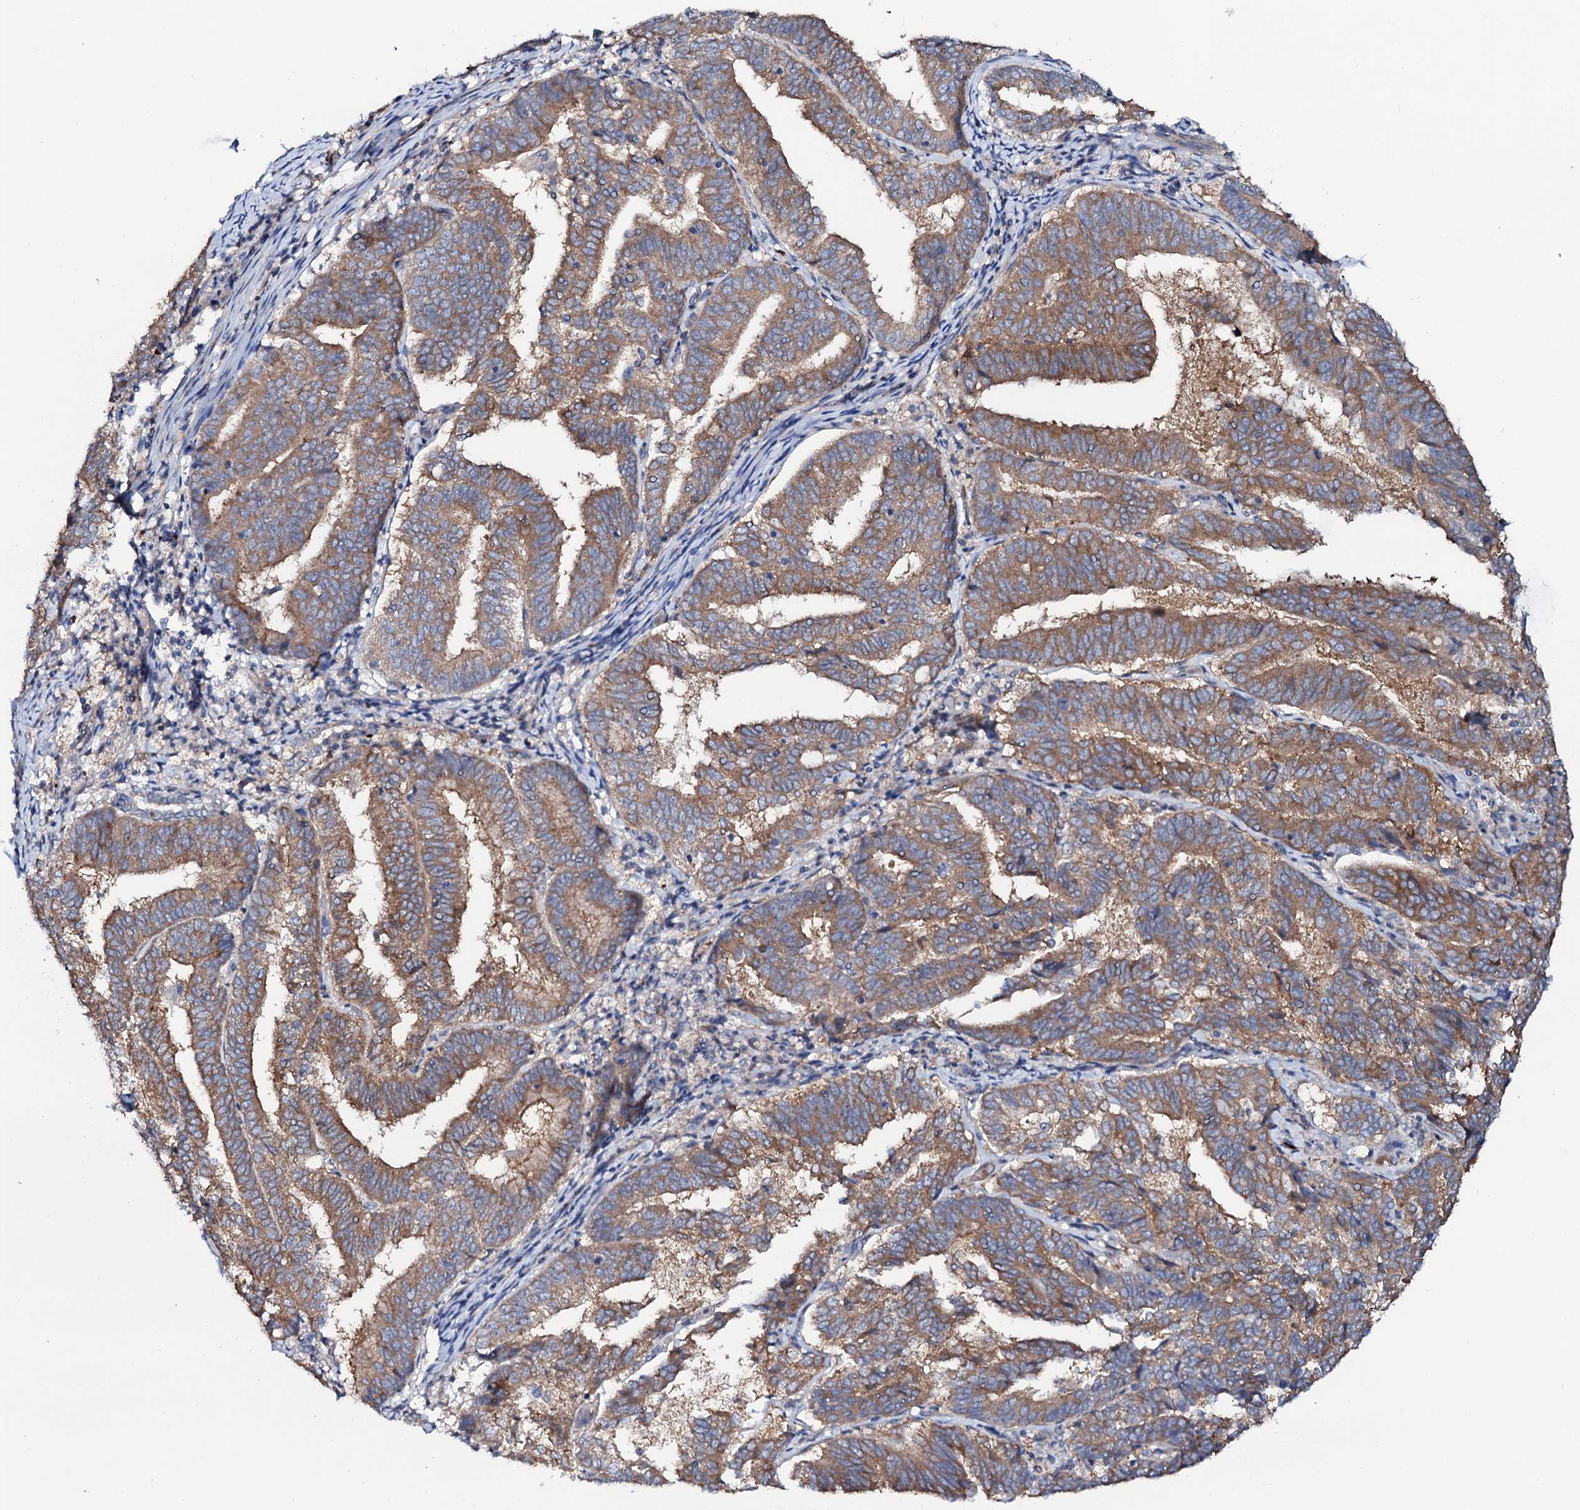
{"staining": {"intensity": "moderate", "quantity": ">75%", "location": "cytoplasmic/membranous"}, "tissue": "endometrial cancer", "cell_type": "Tumor cells", "image_type": "cancer", "snomed": [{"axis": "morphology", "description": "Adenocarcinoma, NOS"}, {"axis": "topography", "description": "Endometrium"}], "caption": "Adenocarcinoma (endometrial) stained for a protein (brown) shows moderate cytoplasmic/membranous positive staining in about >75% of tumor cells.", "gene": "COG6", "patient": {"sex": "female", "age": 80}}